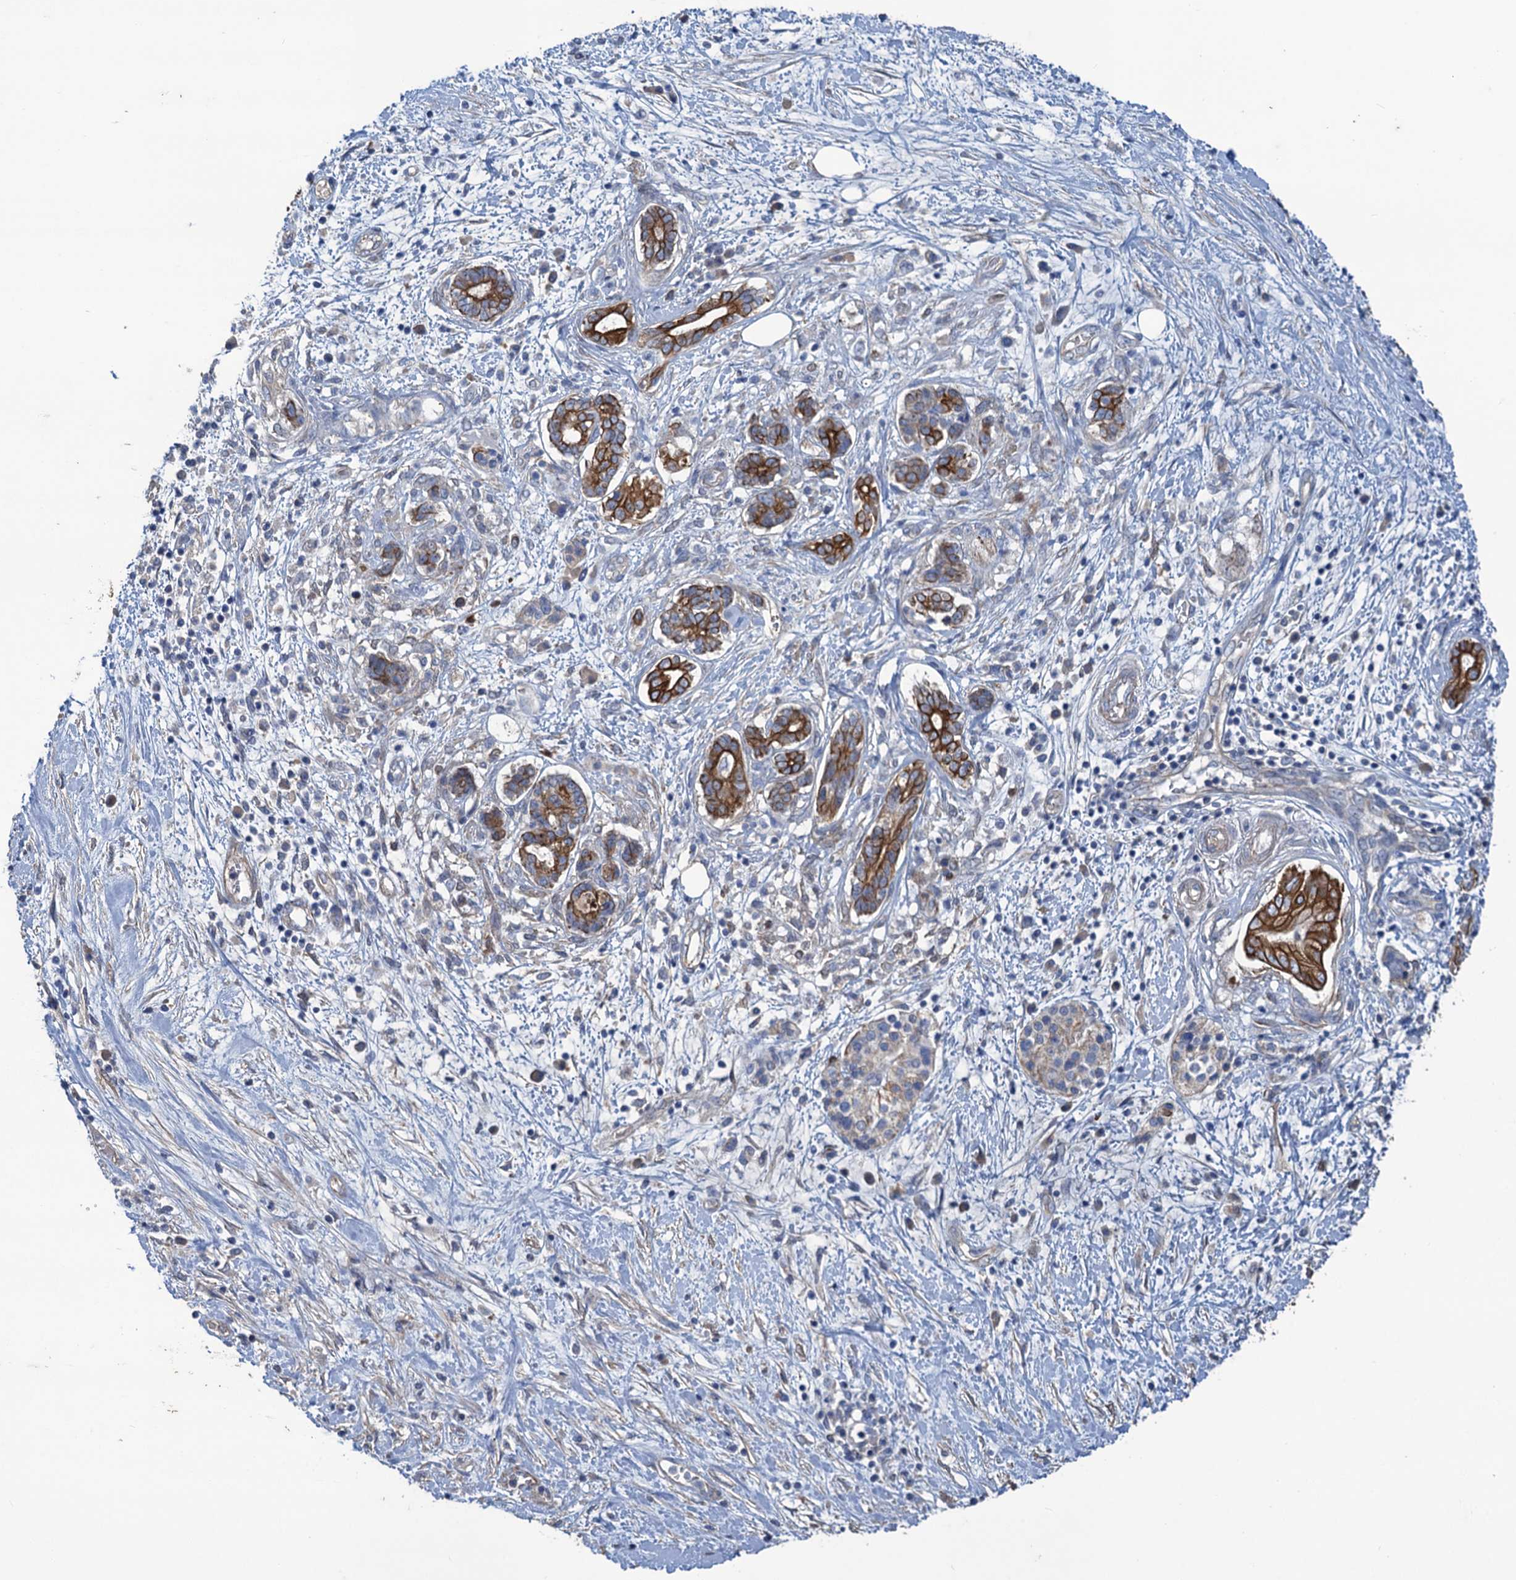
{"staining": {"intensity": "strong", "quantity": "25%-75%", "location": "cytoplasmic/membranous"}, "tissue": "pancreatic cancer", "cell_type": "Tumor cells", "image_type": "cancer", "snomed": [{"axis": "morphology", "description": "Adenocarcinoma, NOS"}, {"axis": "topography", "description": "Pancreas"}], "caption": "Adenocarcinoma (pancreatic) stained with a protein marker shows strong staining in tumor cells.", "gene": "SMCO3", "patient": {"sex": "female", "age": 73}}